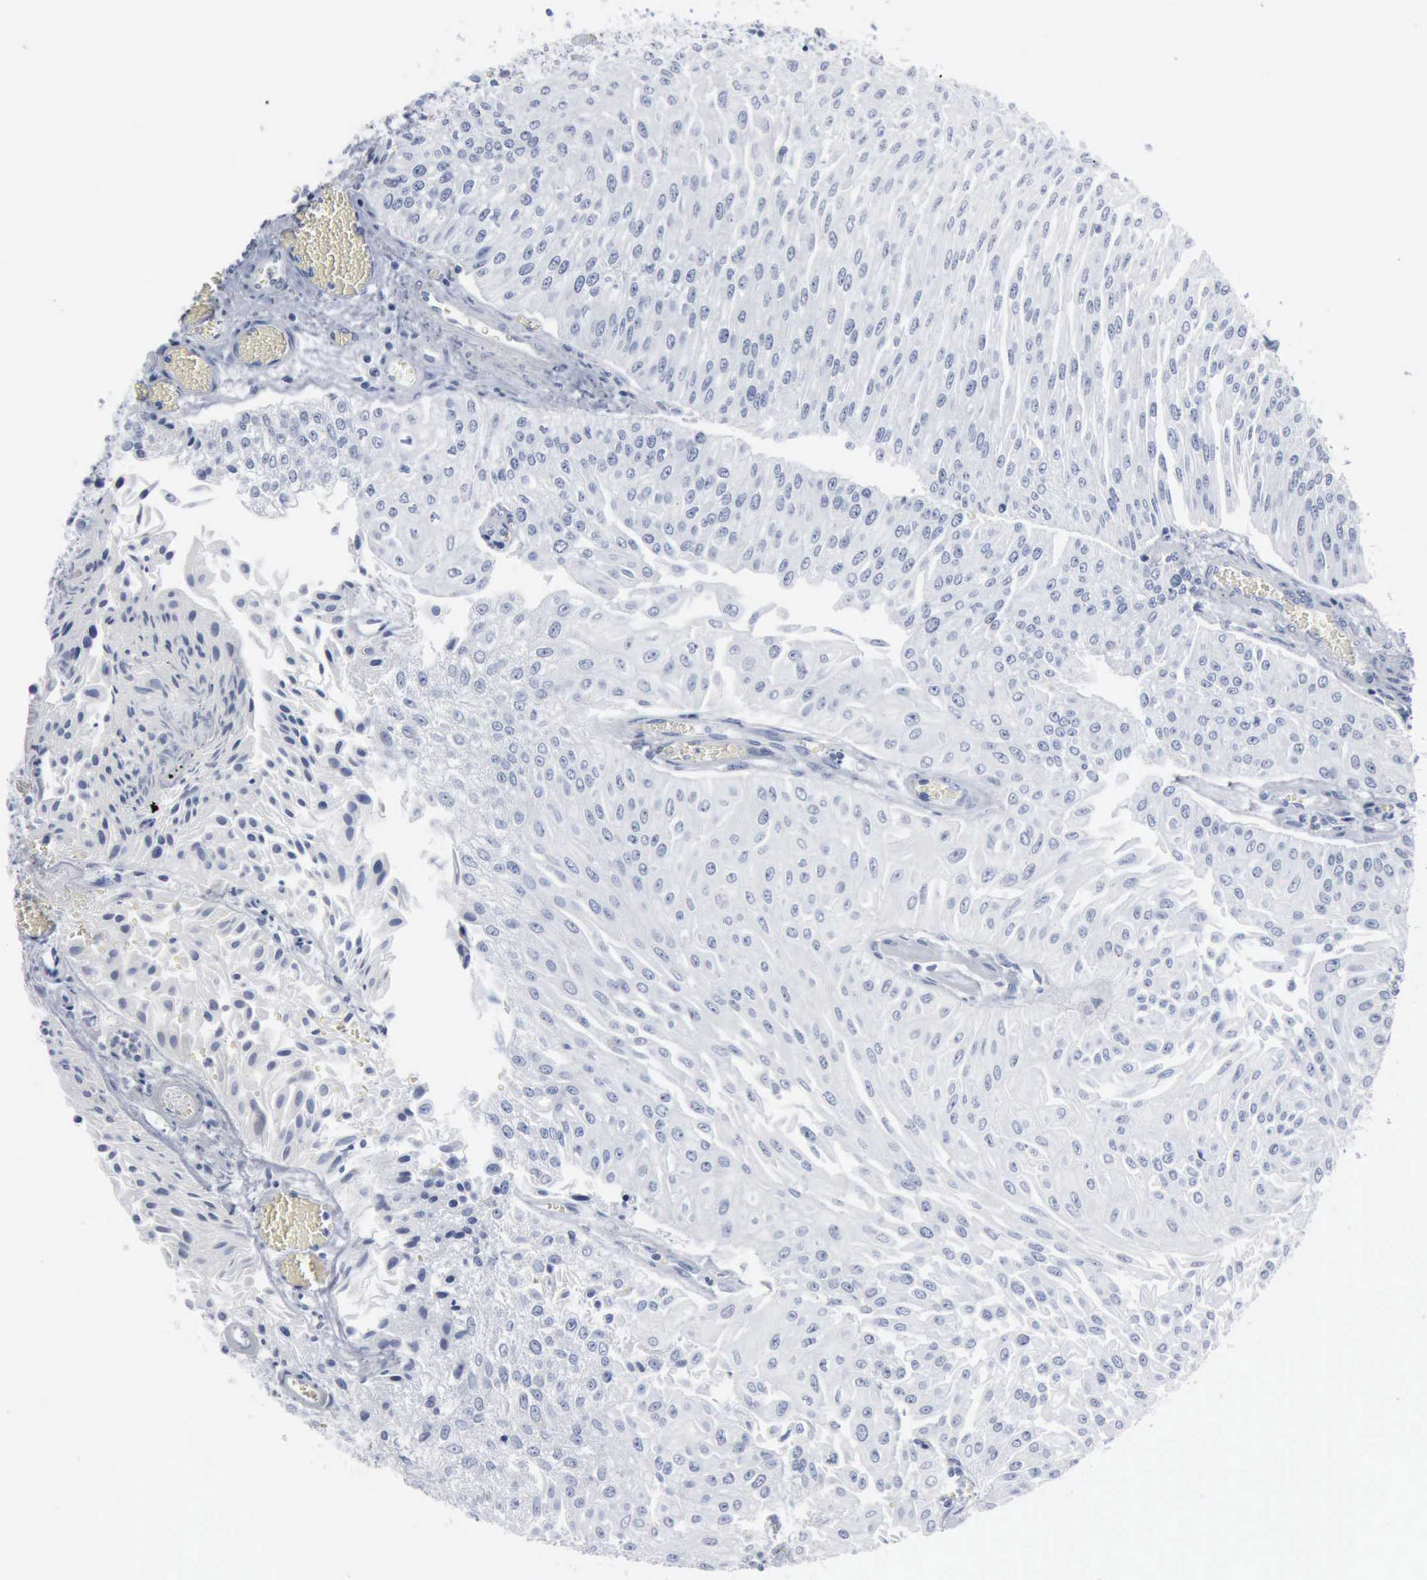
{"staining": {"intensity": "negative", "quantity": "none", "location": "none"}, "tissue": "urothelial cancer", "cell_type": "Tumor cells", "image_type": "cancer", "snomed": [{"axis": "morphology", "description": "Urothelial carcinoma, Low grade"}, {"axis": "topography", "description": "Urinary bladder"}], "caption": "Photomicrograph shows no protein expression in tumor cells of low-grade urothelial carcinoma tissue.", "gene": "DMD", "patient": {"sex": "male", "age": 86}}